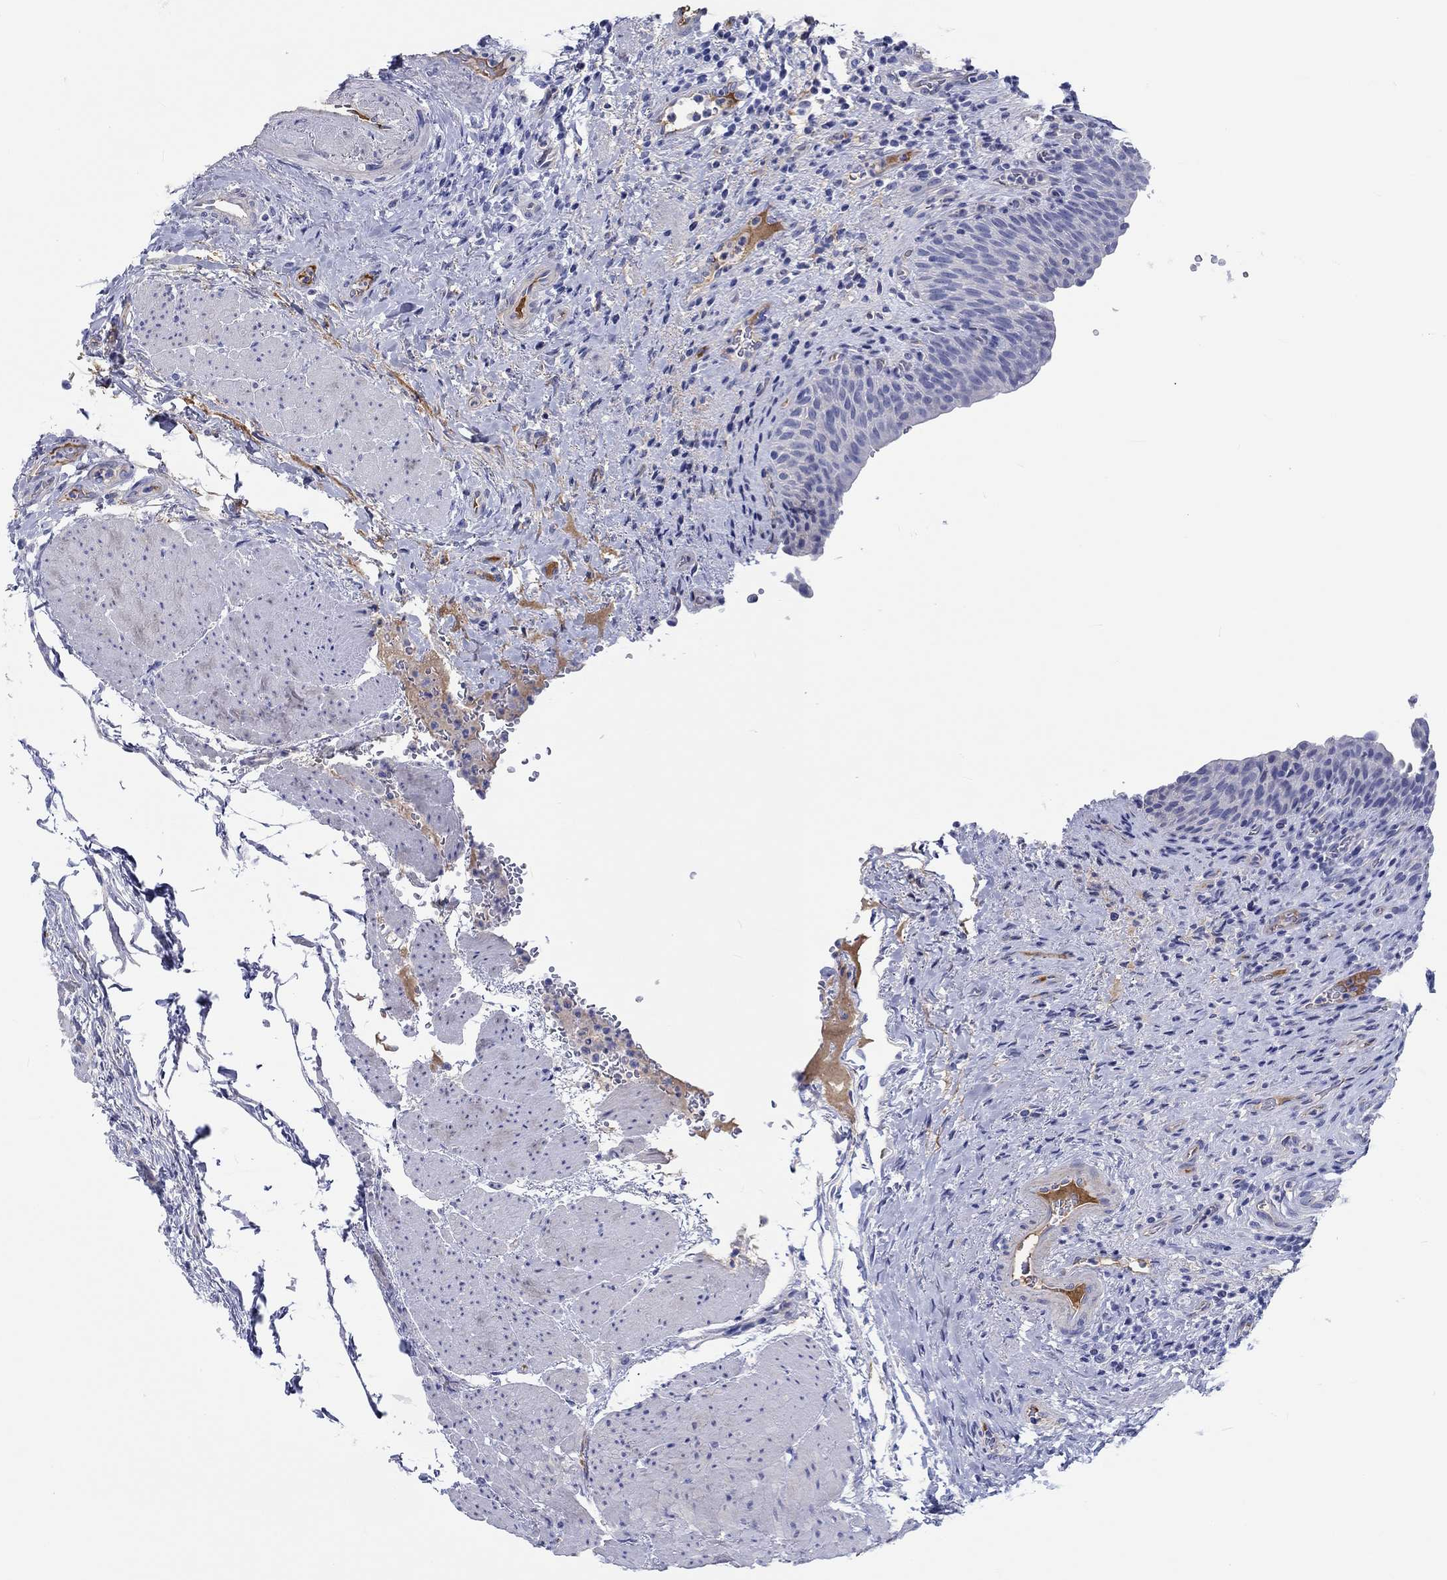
{"staining": {"intensity": "negative", "quantity": "none", "location": "none"}, "tissue": "urinary bladder", "cell_type": "Urothelial cells", "image_type": "normal", "snomed": [{"axis": "morphology", "description": "Normal tissue, NOS"}, {"axis": "topography", "description": "Urinary bladder"}], "caption": "Immunohistochemical staining of unremarkable urinary bladder shows no significant expression in urothelial cells.", "gene": "CDY1B", "patient": {"sex": "male", "age": 66}}